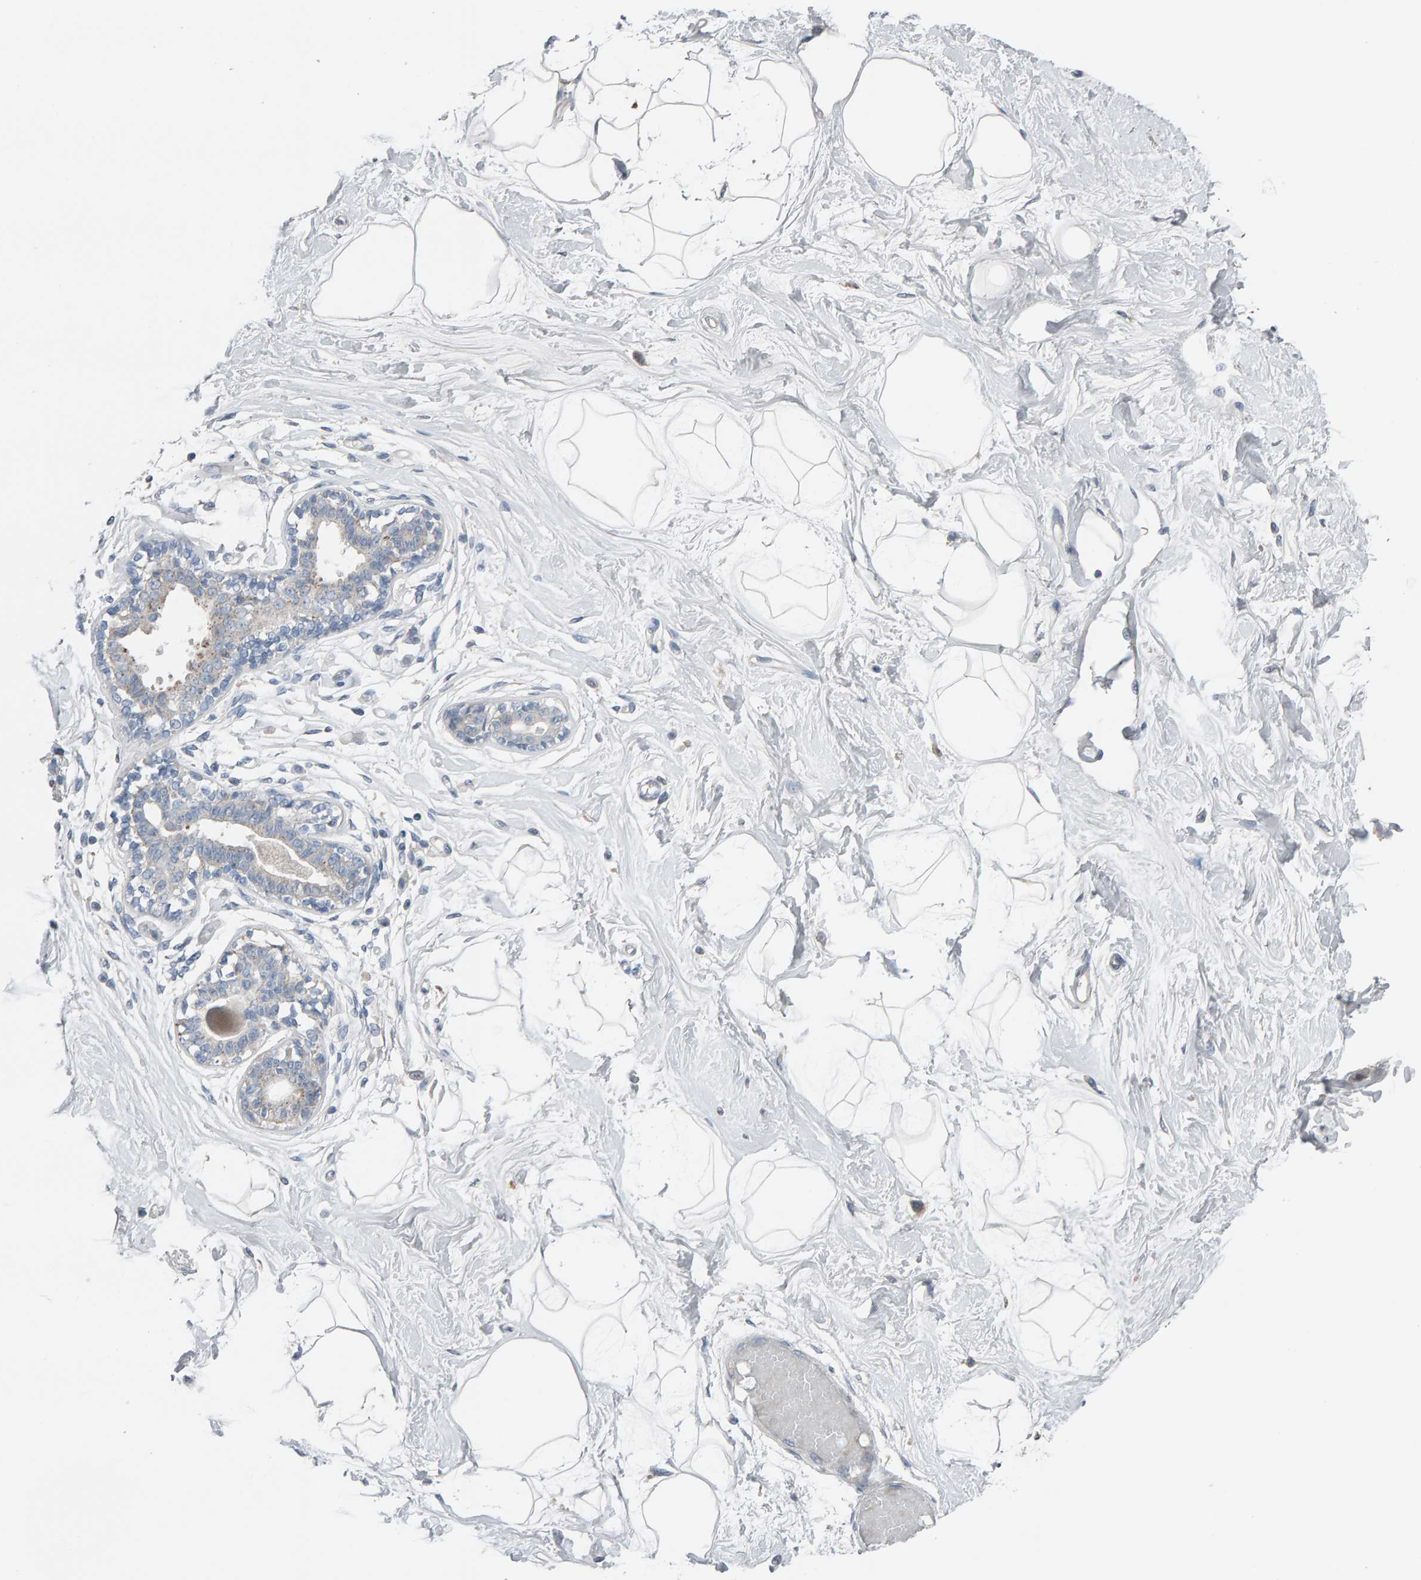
{"staining": {"intensity": "negative", "quantity": "none", "location": "none"}, "tissue": "breast", "cell_type": "Adipocytes", "image_type": "normal", "snomed": [{"axis": "morphology", "description": "Normal tissue, NOS"}, {"axis": "topography", "description": "Breast"}], "caption": "This is an IHC histopathology image of normal human breast. There is no staining in adipocytes.", "gene": "IPPK", "patient": {"sex": "female", "age": 45}}